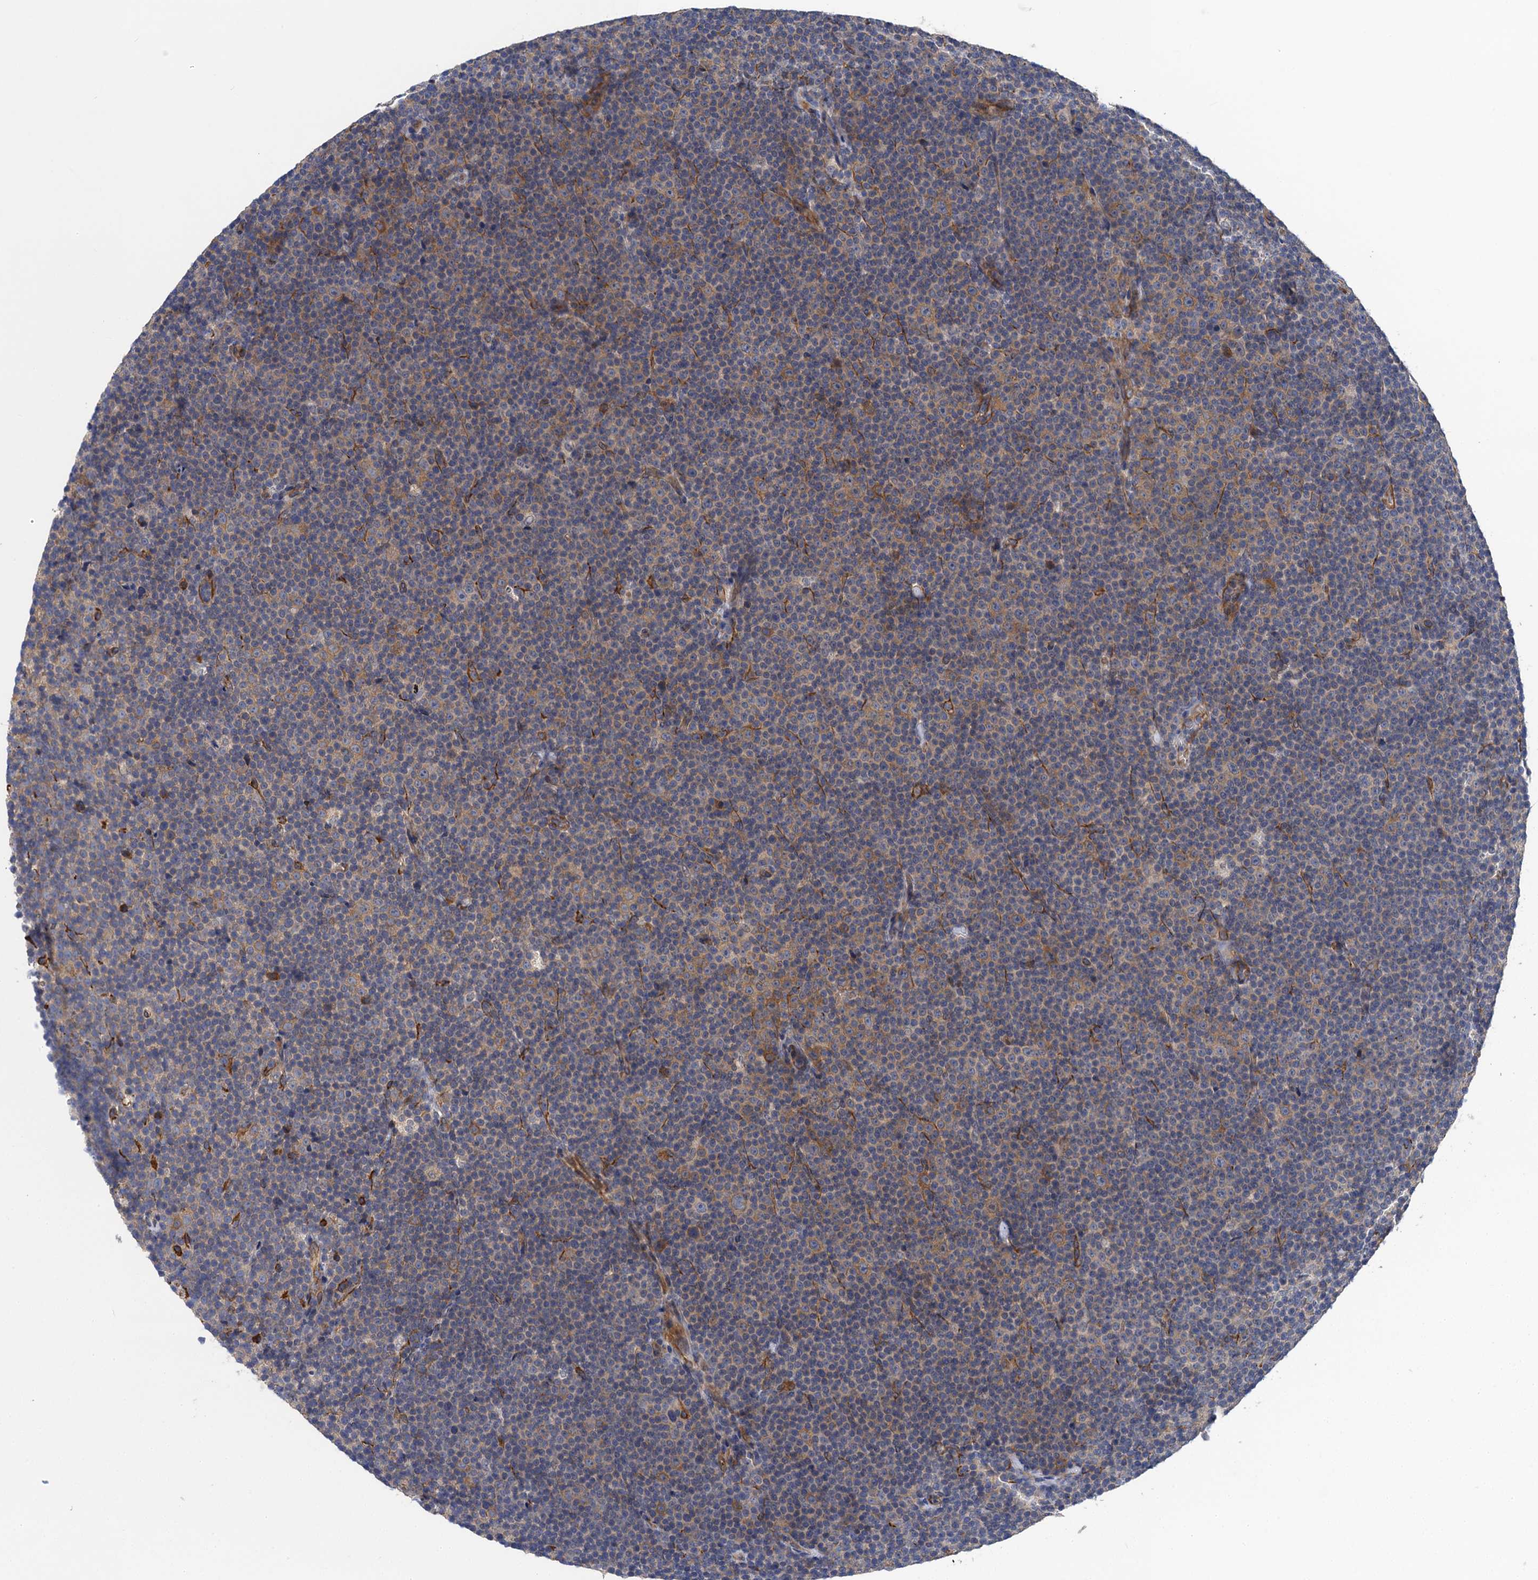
{"staining": {"intensity": "weak", "quantity": "<25%", "location": "cytoplasmic/membranous"}, "tissue": "lymphoma", "cell_type": "Tumor cells", "image_type": "cancer", "snomed": [{"axis": "morphology", "description": "Malignant lymphoma, non-Hodgkin's type, Low grade"}, {"axis": "topography", "description": "Lymph node"}], "caption": "This is a histopathology image of immunohistochemistry (IHC) staining of low-grade malignant lymphoma, non-Hodgkin's type, which shows no staining in tumor cells.", "gene": "PJA2", "patient": {"sex": "female", "age": 67}}